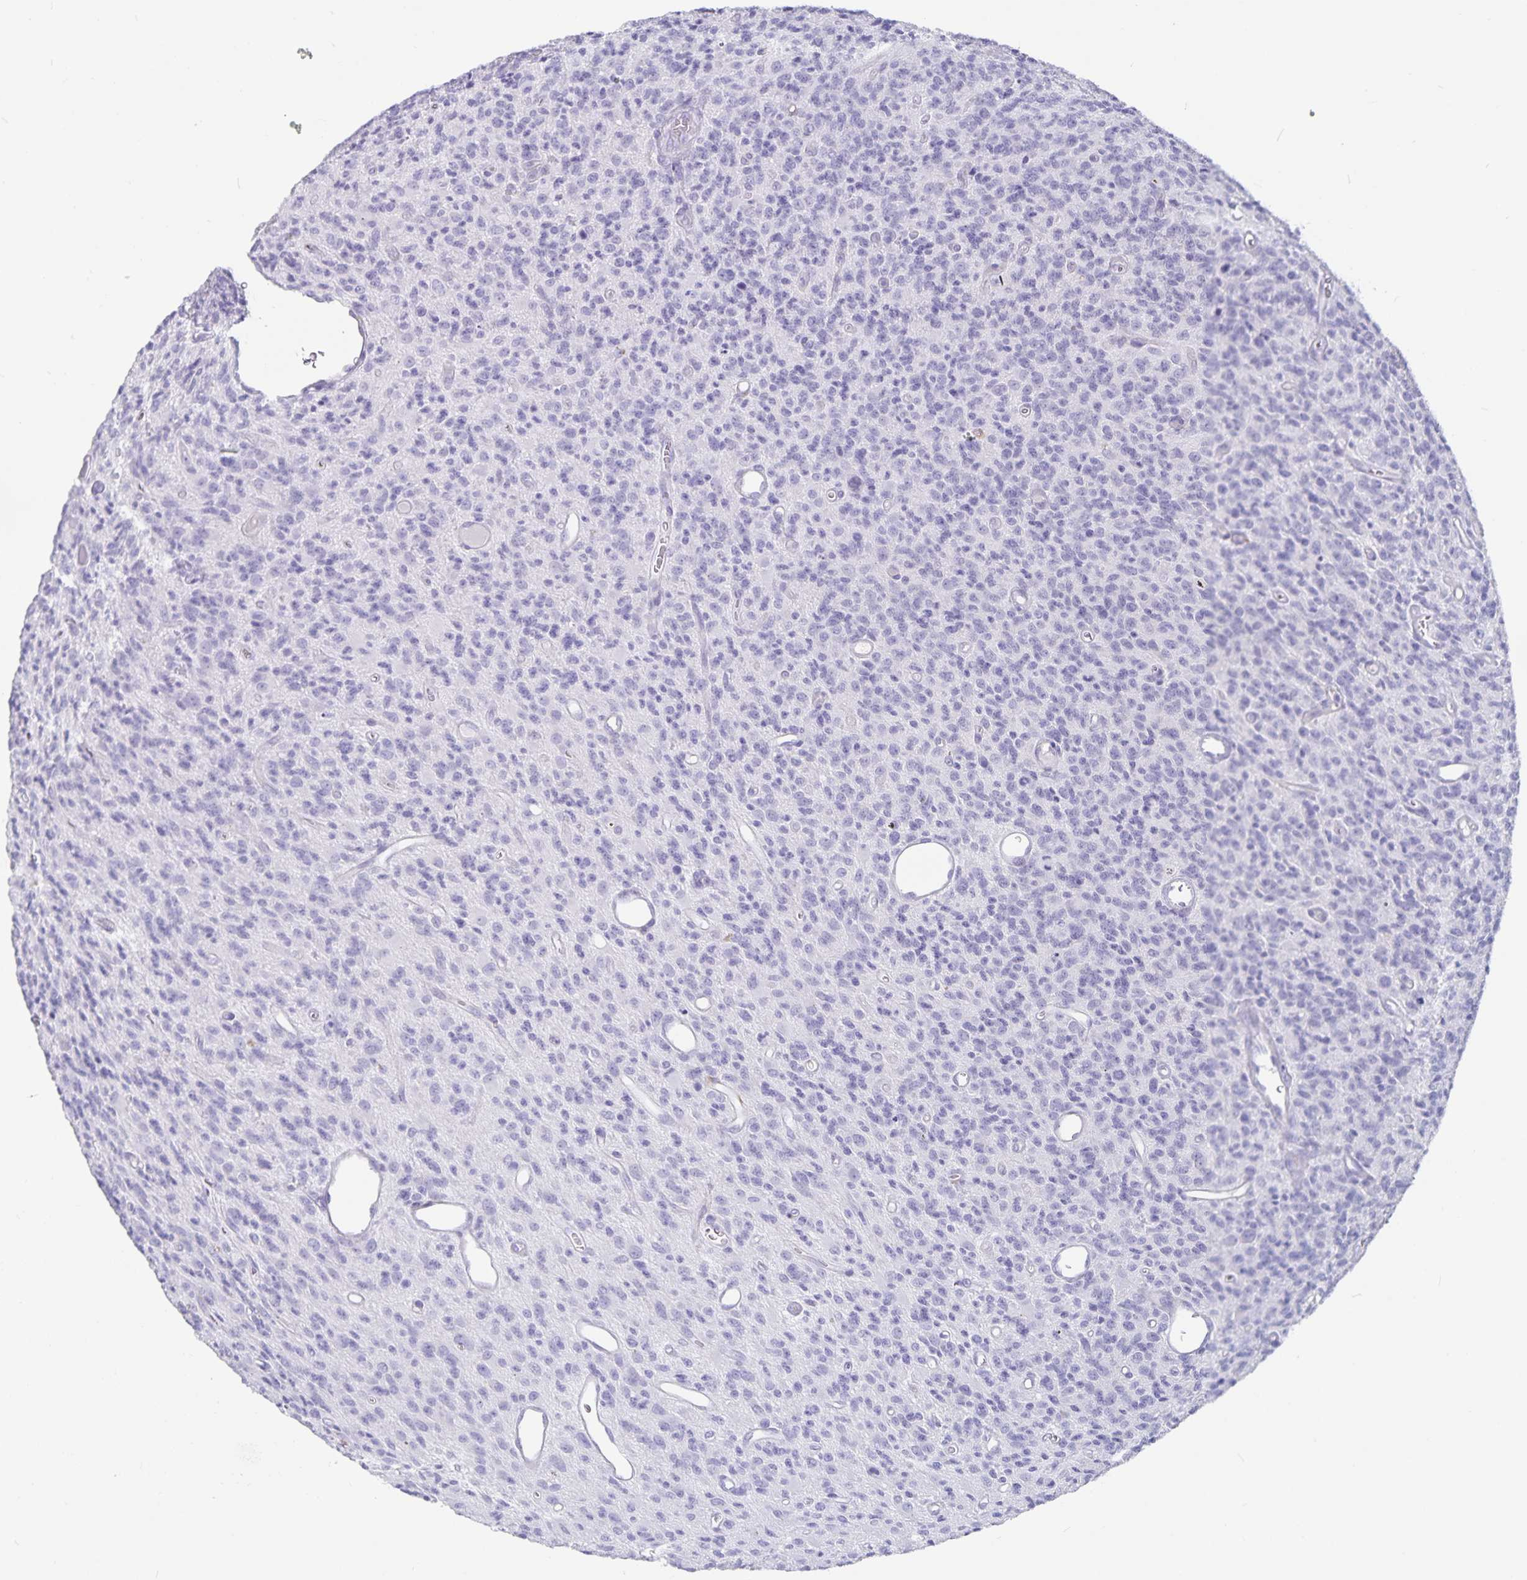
{"staining": {"intensity": "negative", "quantity": "none", "location": "none"}, "tissue": "glioma", "cell_type": "Tumor cells", "image_type": "cancer", "snomed": [{"axis": "morphology", "description": "Glioma, malignant, High grade"}, {"axis": "topography", "description": "Brain"}], "caption": "This is a histopathology image of IHC staining of malignant glioma (high-grade), which shows no positivity in tumor cells. (DAB (3,3'-diaminobenzidine) IHC, high magnification).", "gene": "PLAC1", "patient": {"sex": "male", "age": 76}}